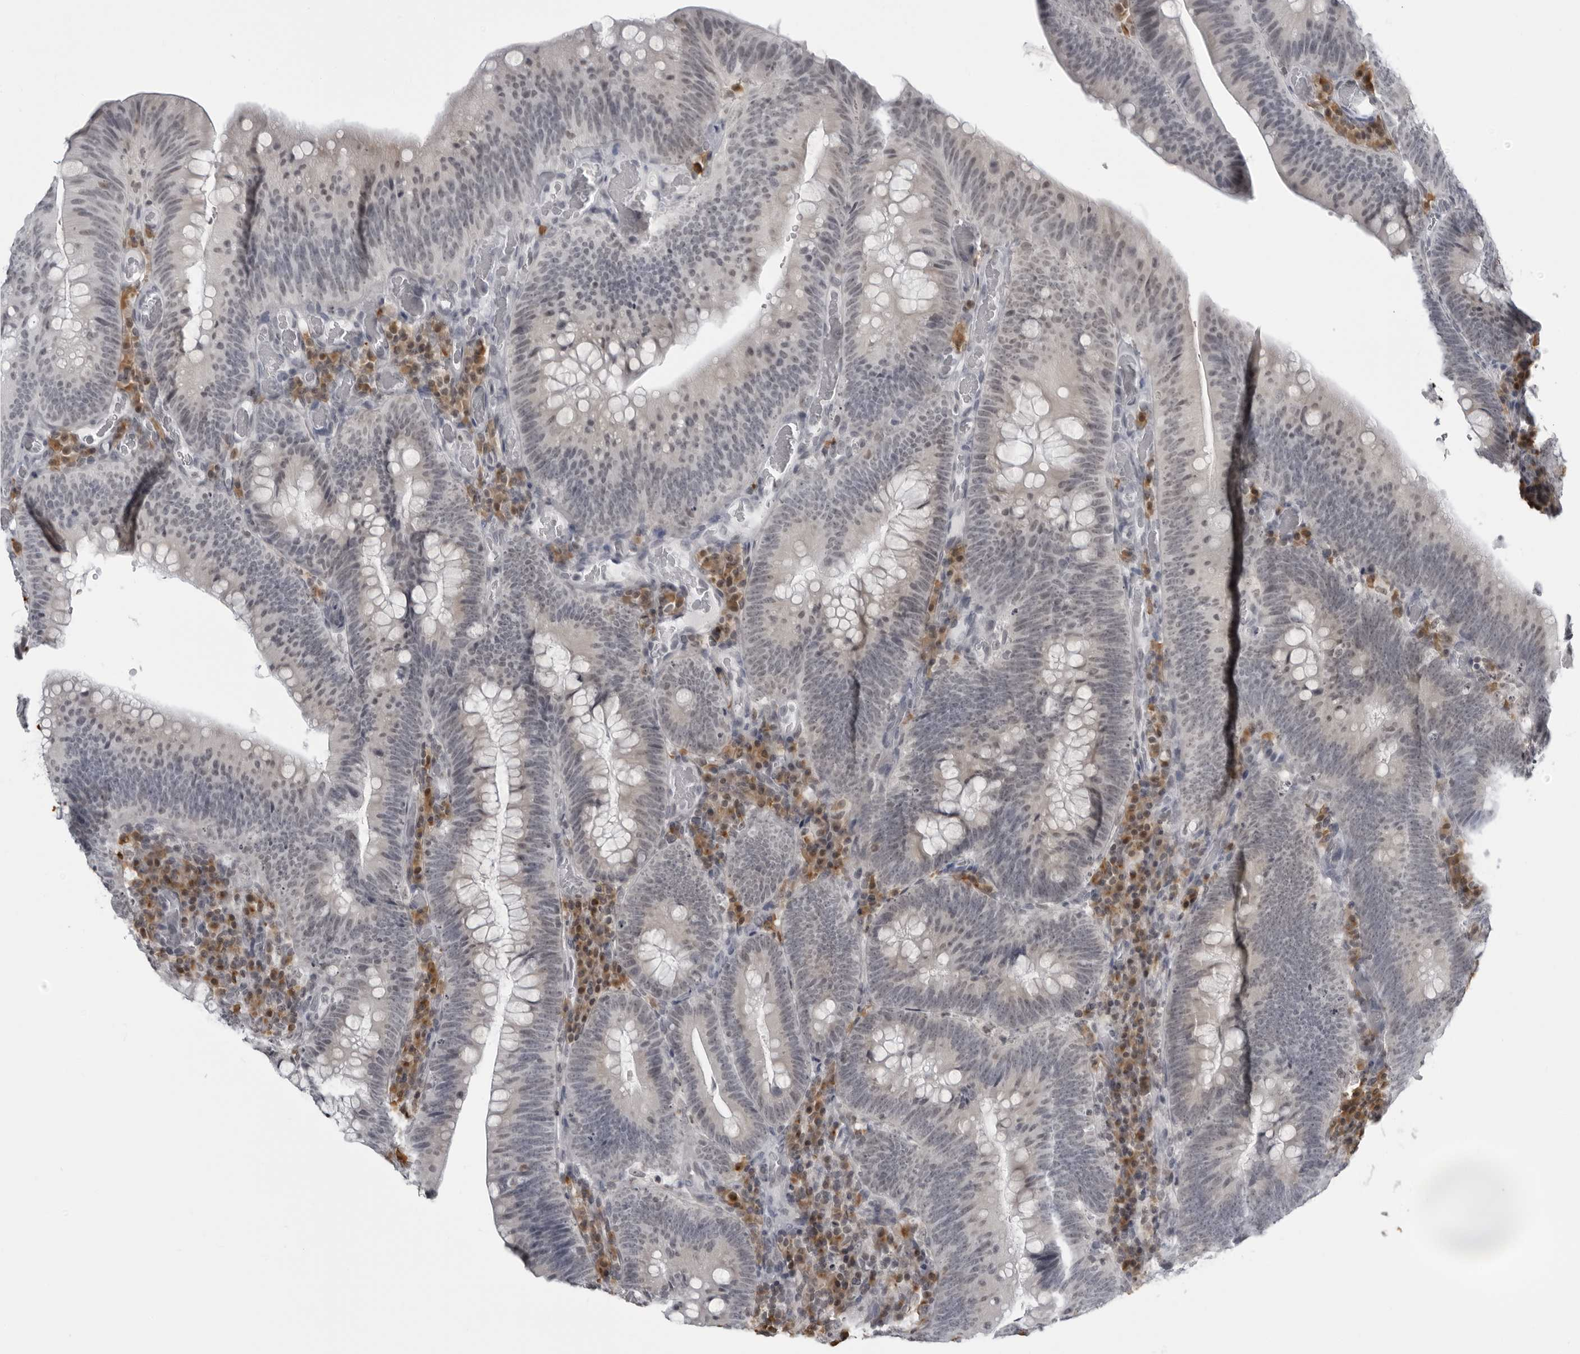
{"staining": {"intensity": "negative", "quantity": "none", "location": "none"}, "tissue": "colorectal cancer", "cell_type": "Tumor cells", "image_type": "cancer", "snomed": [{"axis": "morphology", "description": "Normal tissue, NOS"}, {"axis": "topography", "description": "Colon"}], "caption": "Image shows no protein expression in tumor cells of colorectal cancer tissue.", "gene": "RTCA", "patient": {"sex": "female", "age": 82}}